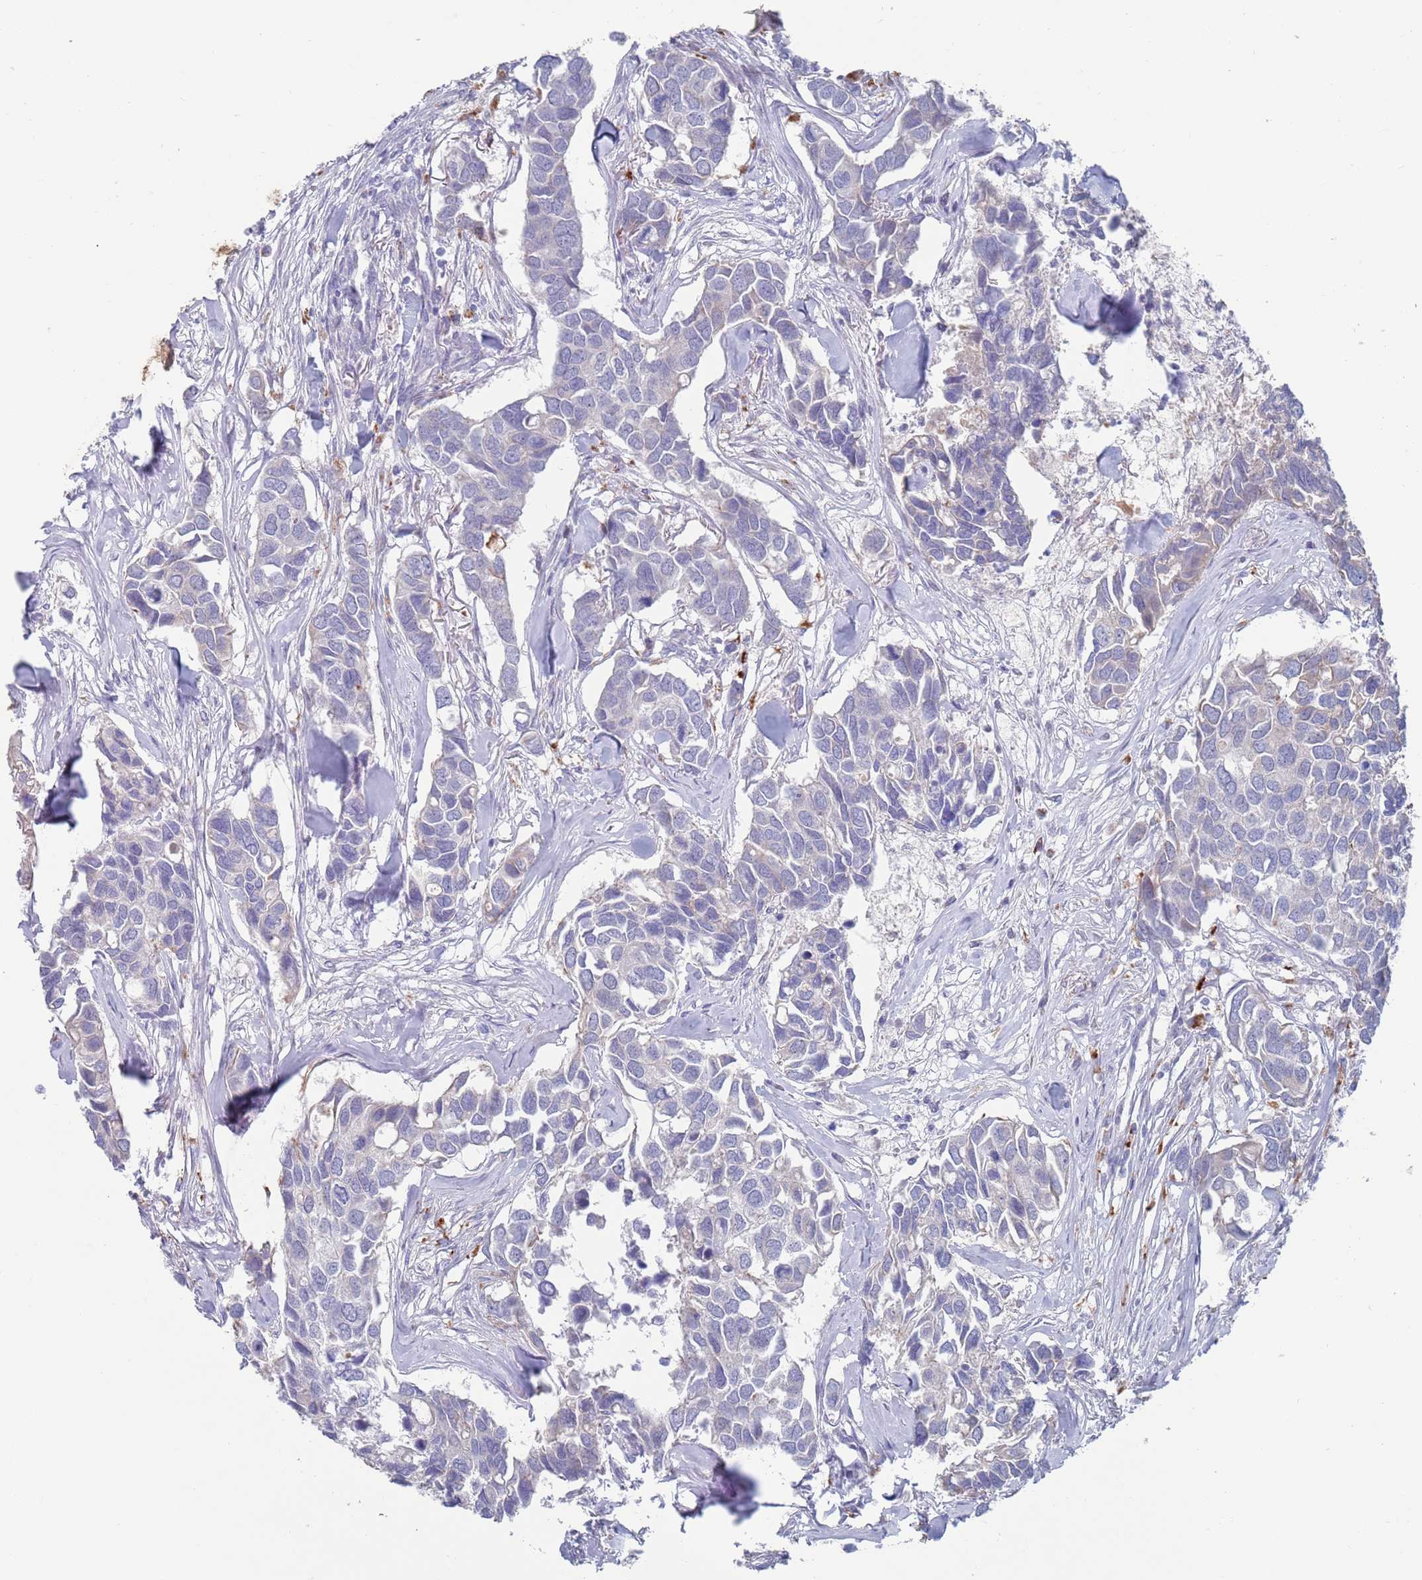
{"staining": {"intensity": "negative", "quantity": "none", "location": "none"}, "tissue": "breast cancer", "cell_type": "Tumor cells", "image_type": "cancer", "snomed": [{"axis": "morphology", "description": "Duct carcinoma"}, {"axis": "topography", "description": "Breast"}], "caption": "Photomicrograph shows no protein expression in tumor cells of breast cancer tissue.", "gene": "FUCA1", "patient": {"sex": "female", "age": 83}}